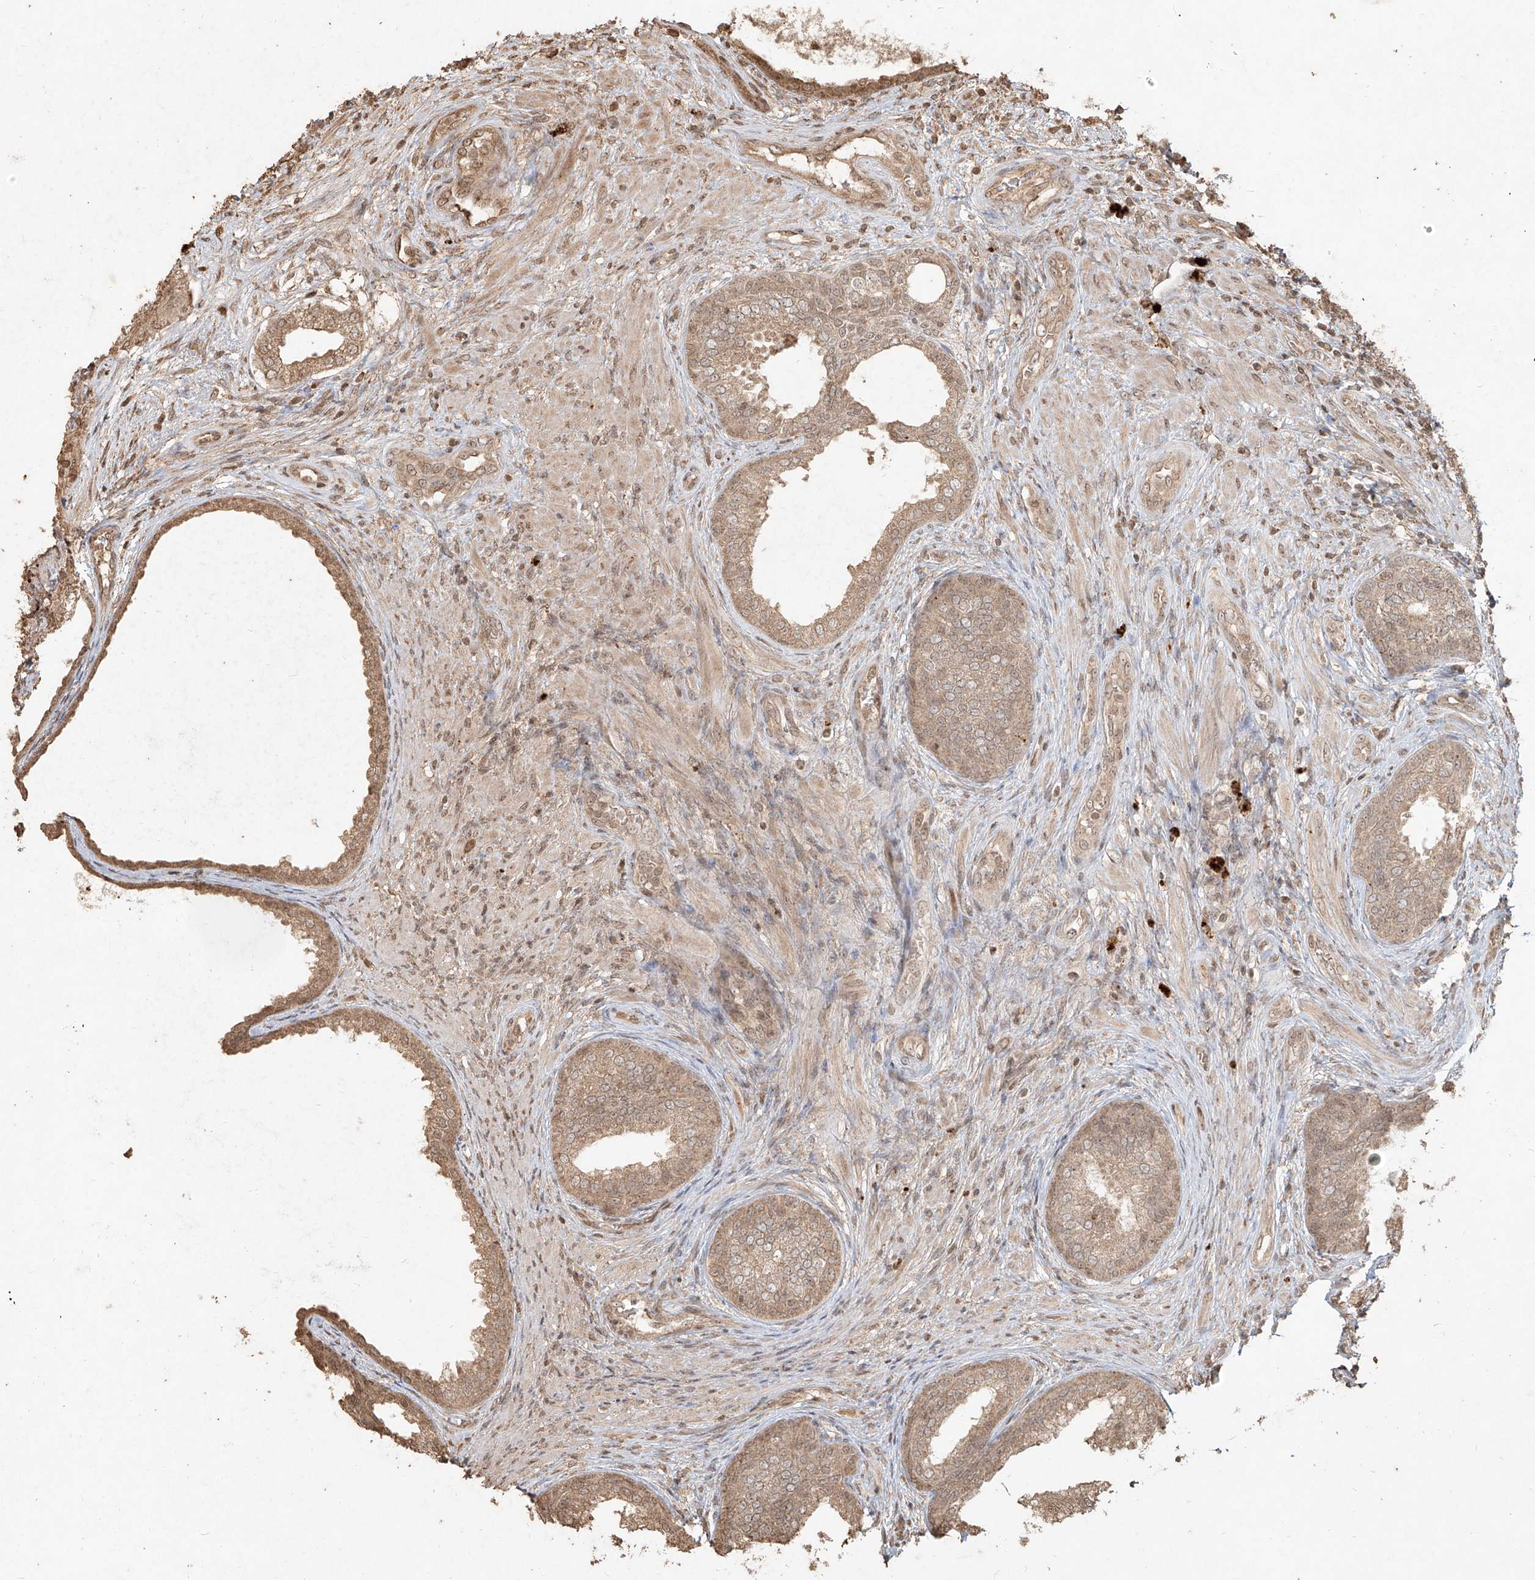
{"staining": {"intensity": "moderate", "quantity": ">75%", "location": "cytoplasmic/membranous,nuclear"}, "tissue": "prostate", "cell_type": "Glandular cells", "image_type": "normal", "snomed": [{"axis": "morphology", "description": "Normal tissue, NOS"}, {"axis": "topography", "description": "Prostate"}], "caption": "Immunohistochemistry staining of normal prostate, which exhibits medium levels of moderate cytoplasmic/membranous,nuclear expression in approximately >75% of glandular cells indicating moderate cytoplasmic/membranous,nuclear protein expression. The staining was performed using DAB (3,3'-diaminobenzidine) (brown) for protein detection and nuclei were counterstained in hematoxylin (blue).", "gene": "UBE2K", "patient": {"sex": "male", "age": 76}}